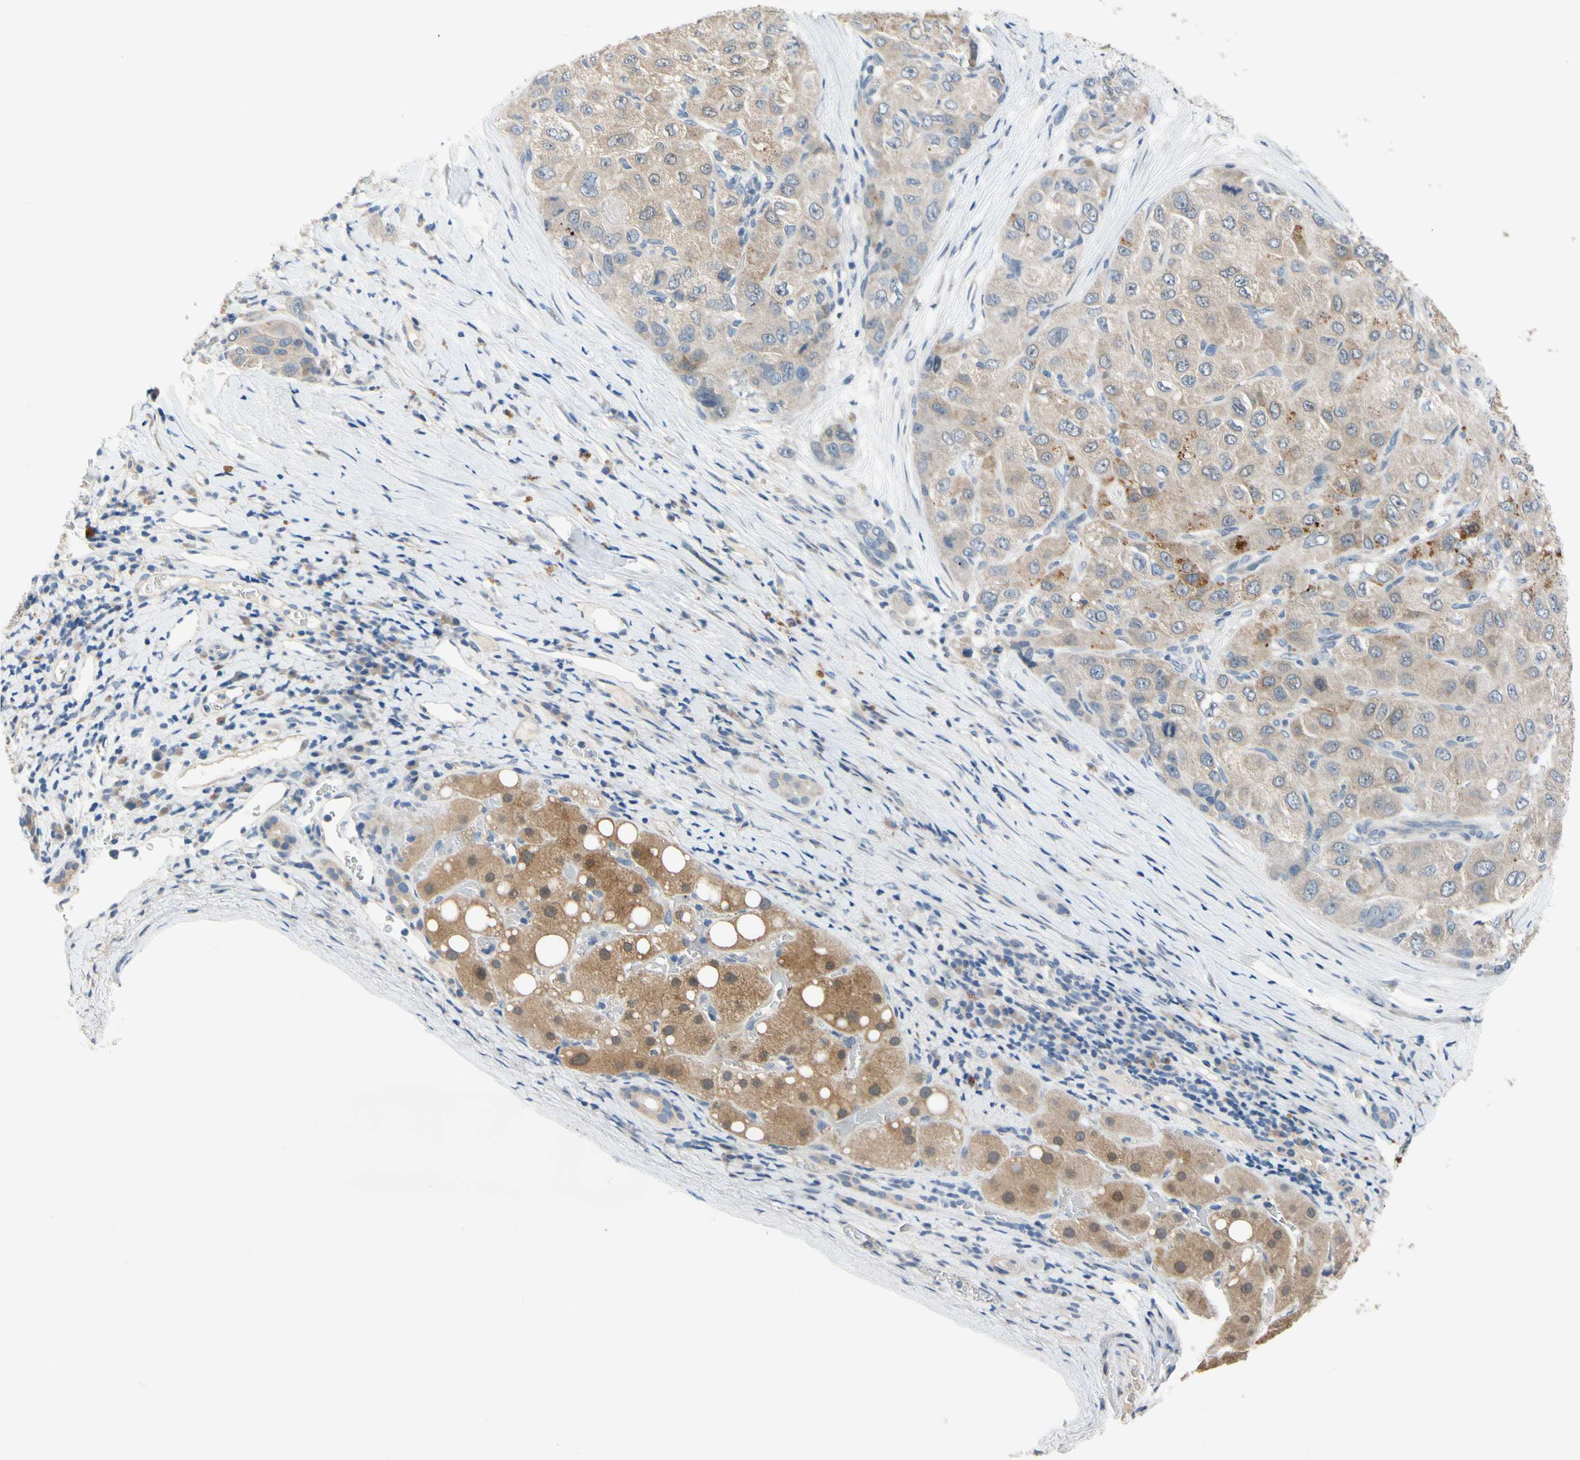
{"staining": {"intensity": "weak", "quantity": ">75%", "location": "cytoplasmic/membranous"}, "tissue": "liver cancer", "cell_type": "Tumor cells", "image_type": "cancer", "snomed": [{"axis": "morphology", "description": "Carcinoma, Hepatocellular, NOS"}, {"axis": "topography", "description": "Liver"}], "caption": "Immunohistochemistry (IHC) histopathology image of human liver cancer stained for a protein (brown), which displays low levels of weak cytoplasmic/membranous staining in about >75% of tumor cells.", "gene": "SLC27A6", "patient": {"sex": "male", "age": 80}}